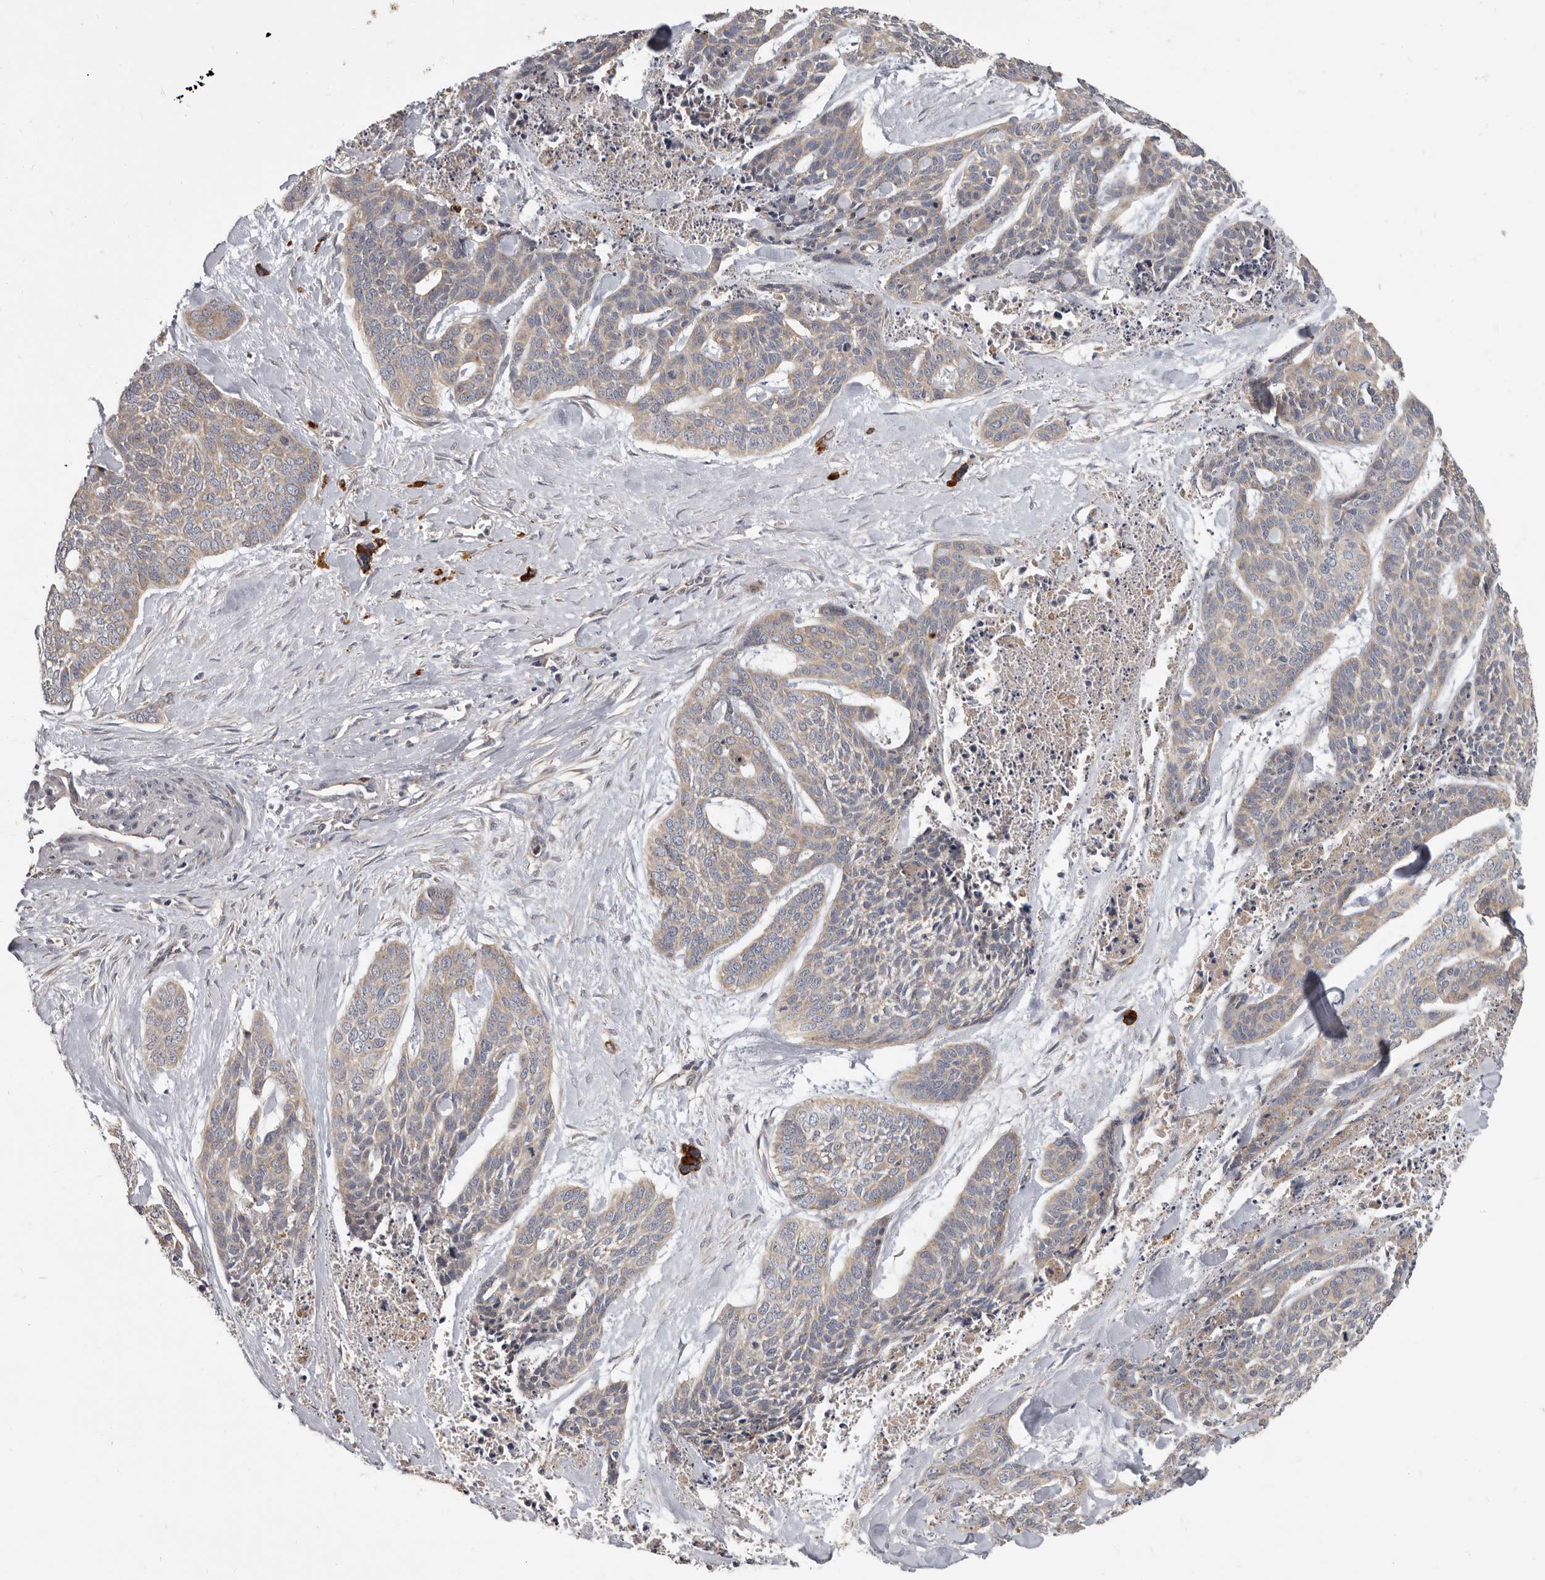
{"staining": {"intensity": "weak", "quantity": ">75%", "location": "cytoplasmic/membranous"}, "tissue": "skin cancer", "cell_type": "Tumor cells", "image_type": "cancer", "snomed": [{"axis": "morphology", "description": "Basal cell carcinoma"}, {"axis": "topography", "description": "Skin"}], "caption": "Tumor cells display low levels of weak cytoplasmic/membranous staining in about >75% of cells in human skin cancer.", "gene": "UNK", "patient": {"sex": "female", "age": 64}}